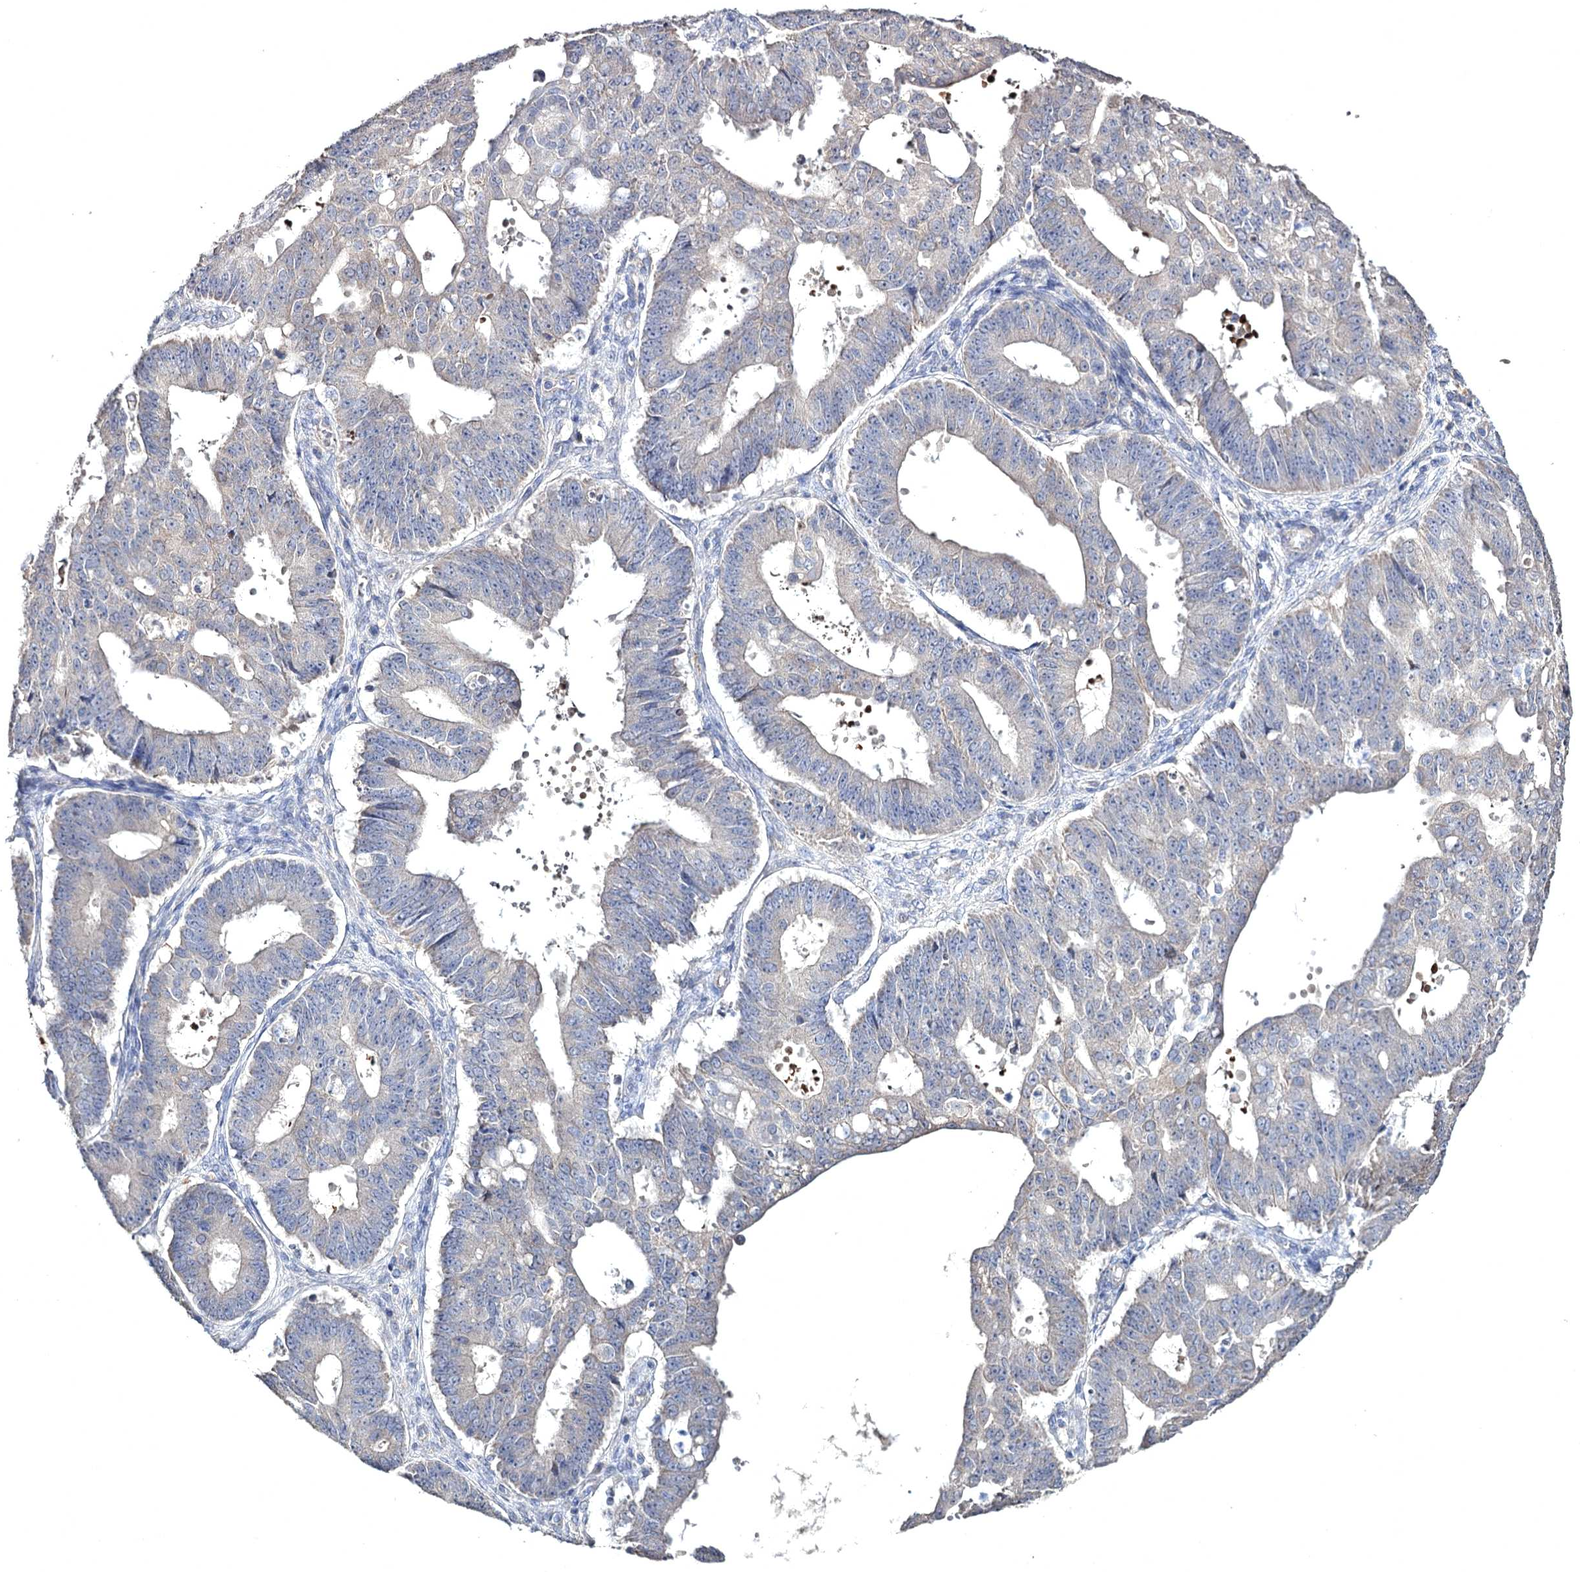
{"staining": {"intensity": "negative", "quantity": "none", "location": "none"}, "tissue": "ovarian cancer", "cell_type": "Tumor cells", "image_type": "cancer", "snomed": [{"axis": "morphology", "description": "Carcinoma, endometroid"}, {"axis": "topography", "description": "Appendix"}, {"axis": "topography", "description": "Ovary"}], "caption": "The immunohistochemistry image has no significant expression in tumor cells of ovarian cancer tissue.", "gene": "SEMA4G", "patient": {"sex": "female", "age": 42}}